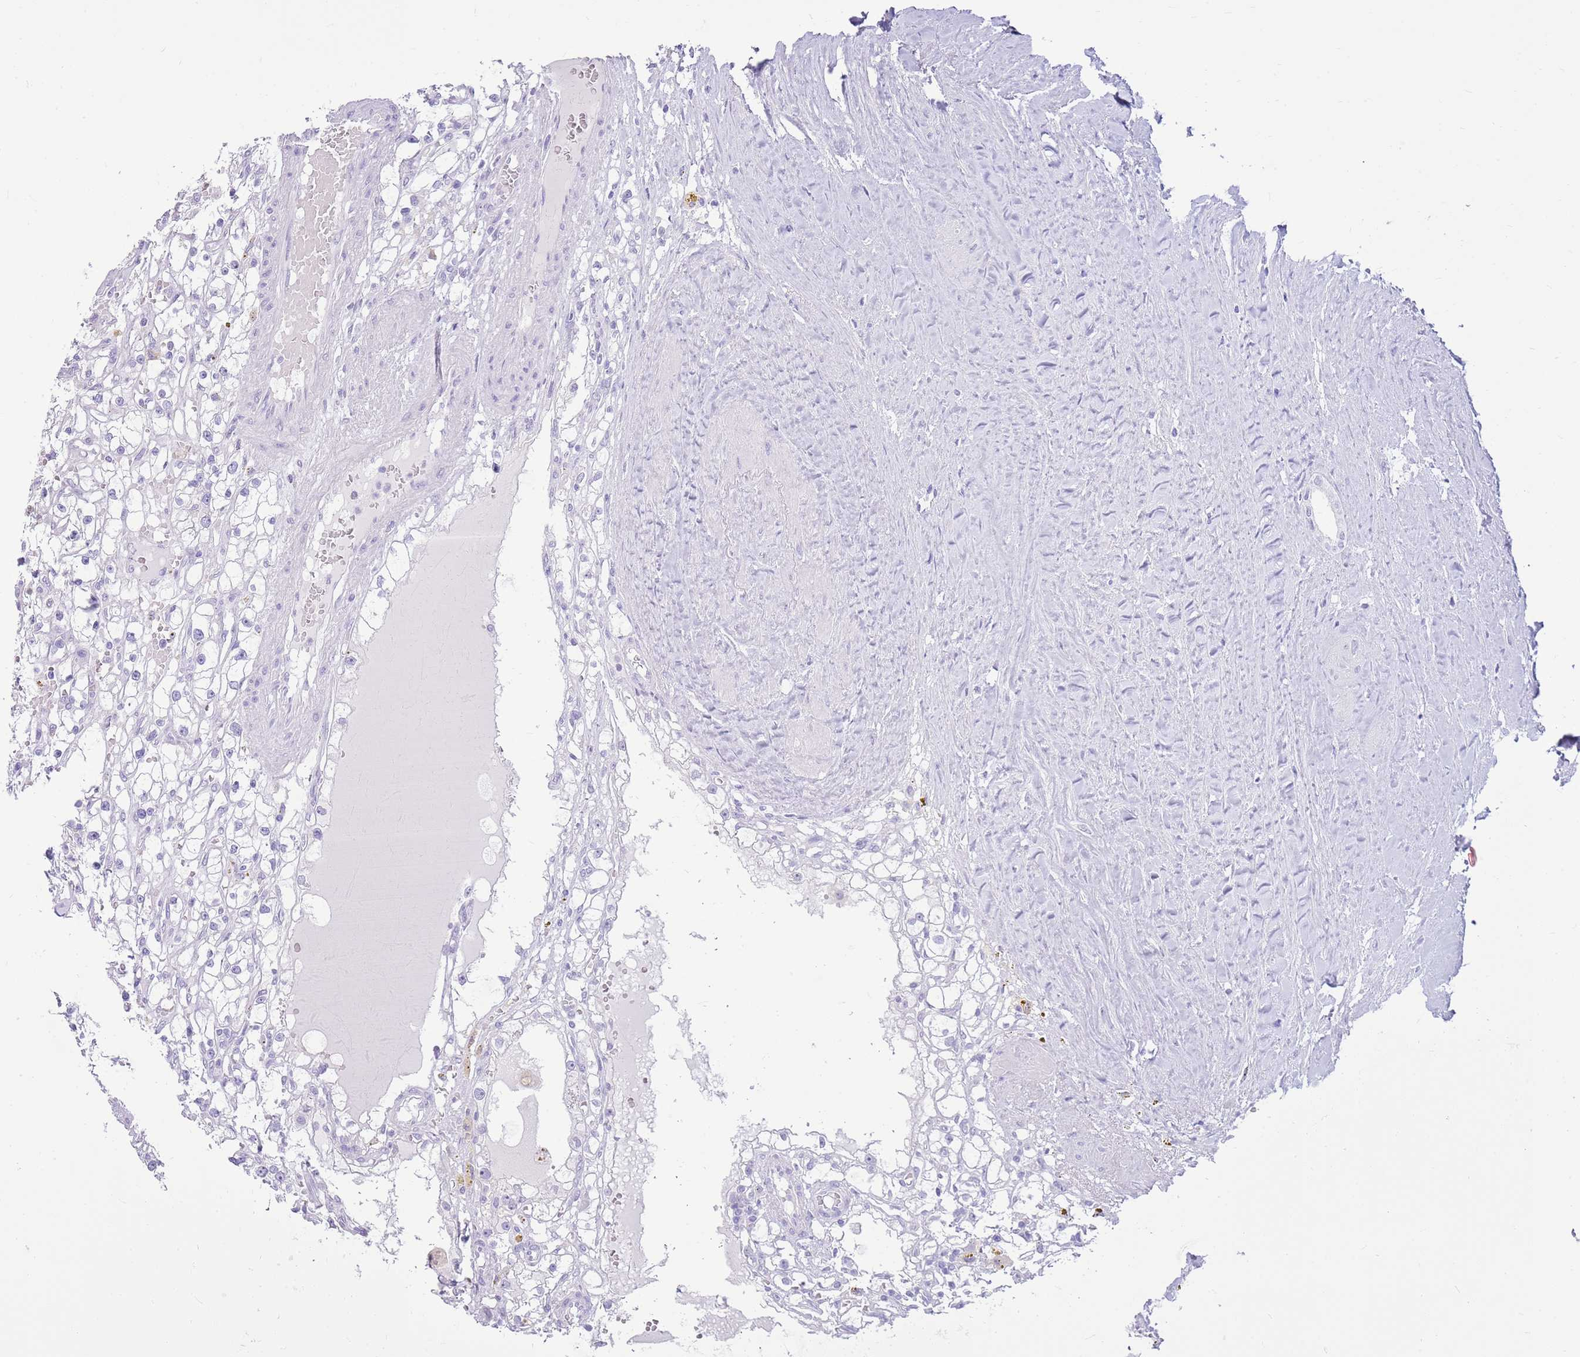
{"staining": {"intensity": "negative", "quantity": "none", "location": "none"}, "tissue": "renal cancer", "cell_type": "Tumor cells", "image_type": "cancer", "snomed": [{"axis": "morphology", "description": "Adenocarcinoma, NOS"}, {"axis": "topography", "description": "Kidney"}], "caption": "Adenocarcinoma (renal) stained for a protein using immunohistochemistry (IHC) displays no staining tumor cells.", "gene": "CA8", "patient": {"sex": "male", "age": 56}}